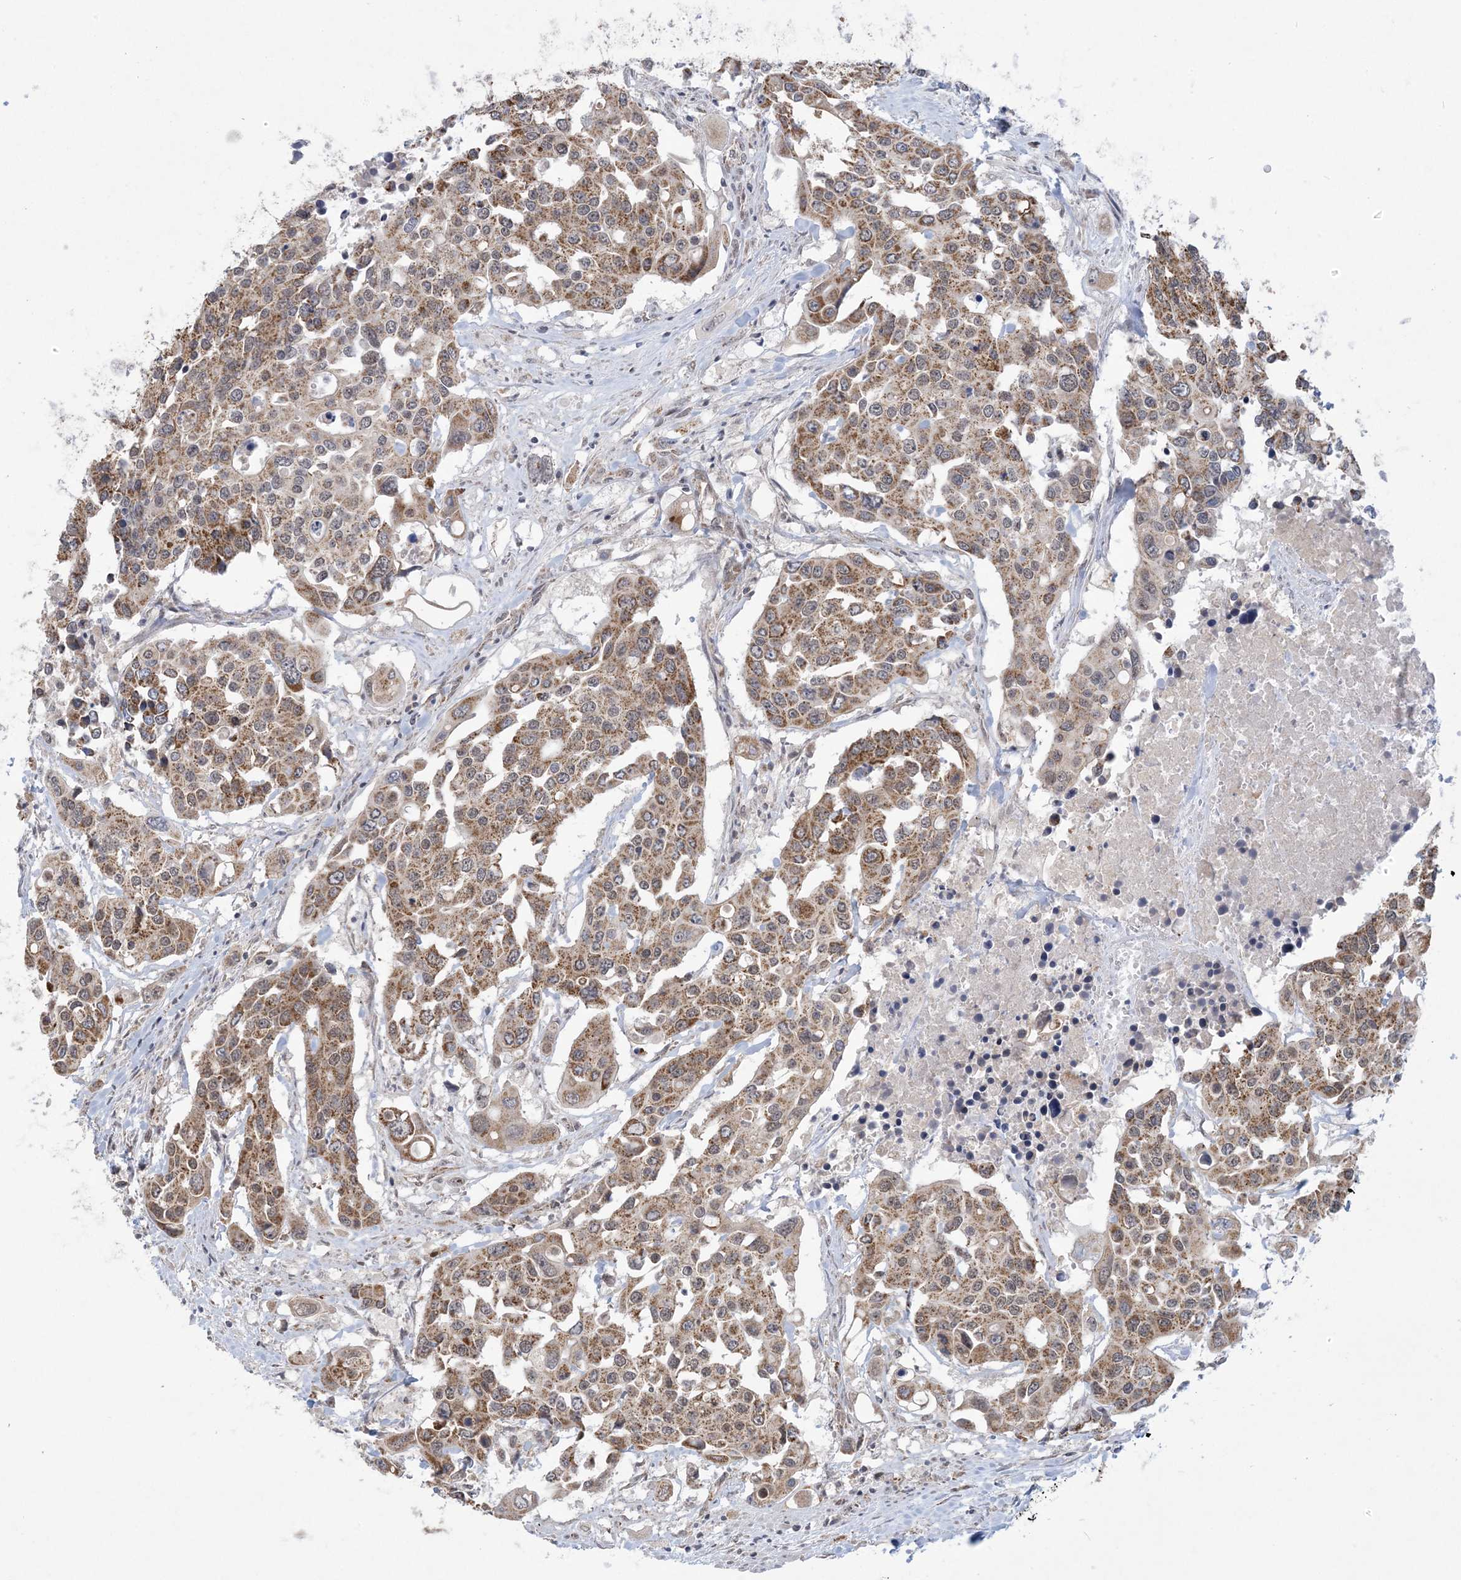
{"staining": {"intensity": "moderate", "quantity": ">75%", "location": "cytoplasmic/membranous"}, "tissue": "colorectal cancer", "cell_type": "Tumor cells", "image_type": "cancer", "snomed": [{"axis": "morphology", "description": "Adenocarcinoma, NOS"}, {"axis": "topography", "description": "Colon"}], "caption": "Colorectal cancer (adenocarcinoma) stained for a protein reveals moderate cytoplasmic/membranous positivity in tumor cells.", "gene": "TRMT10C", "patient": {"sex": "male", "age": 77}}